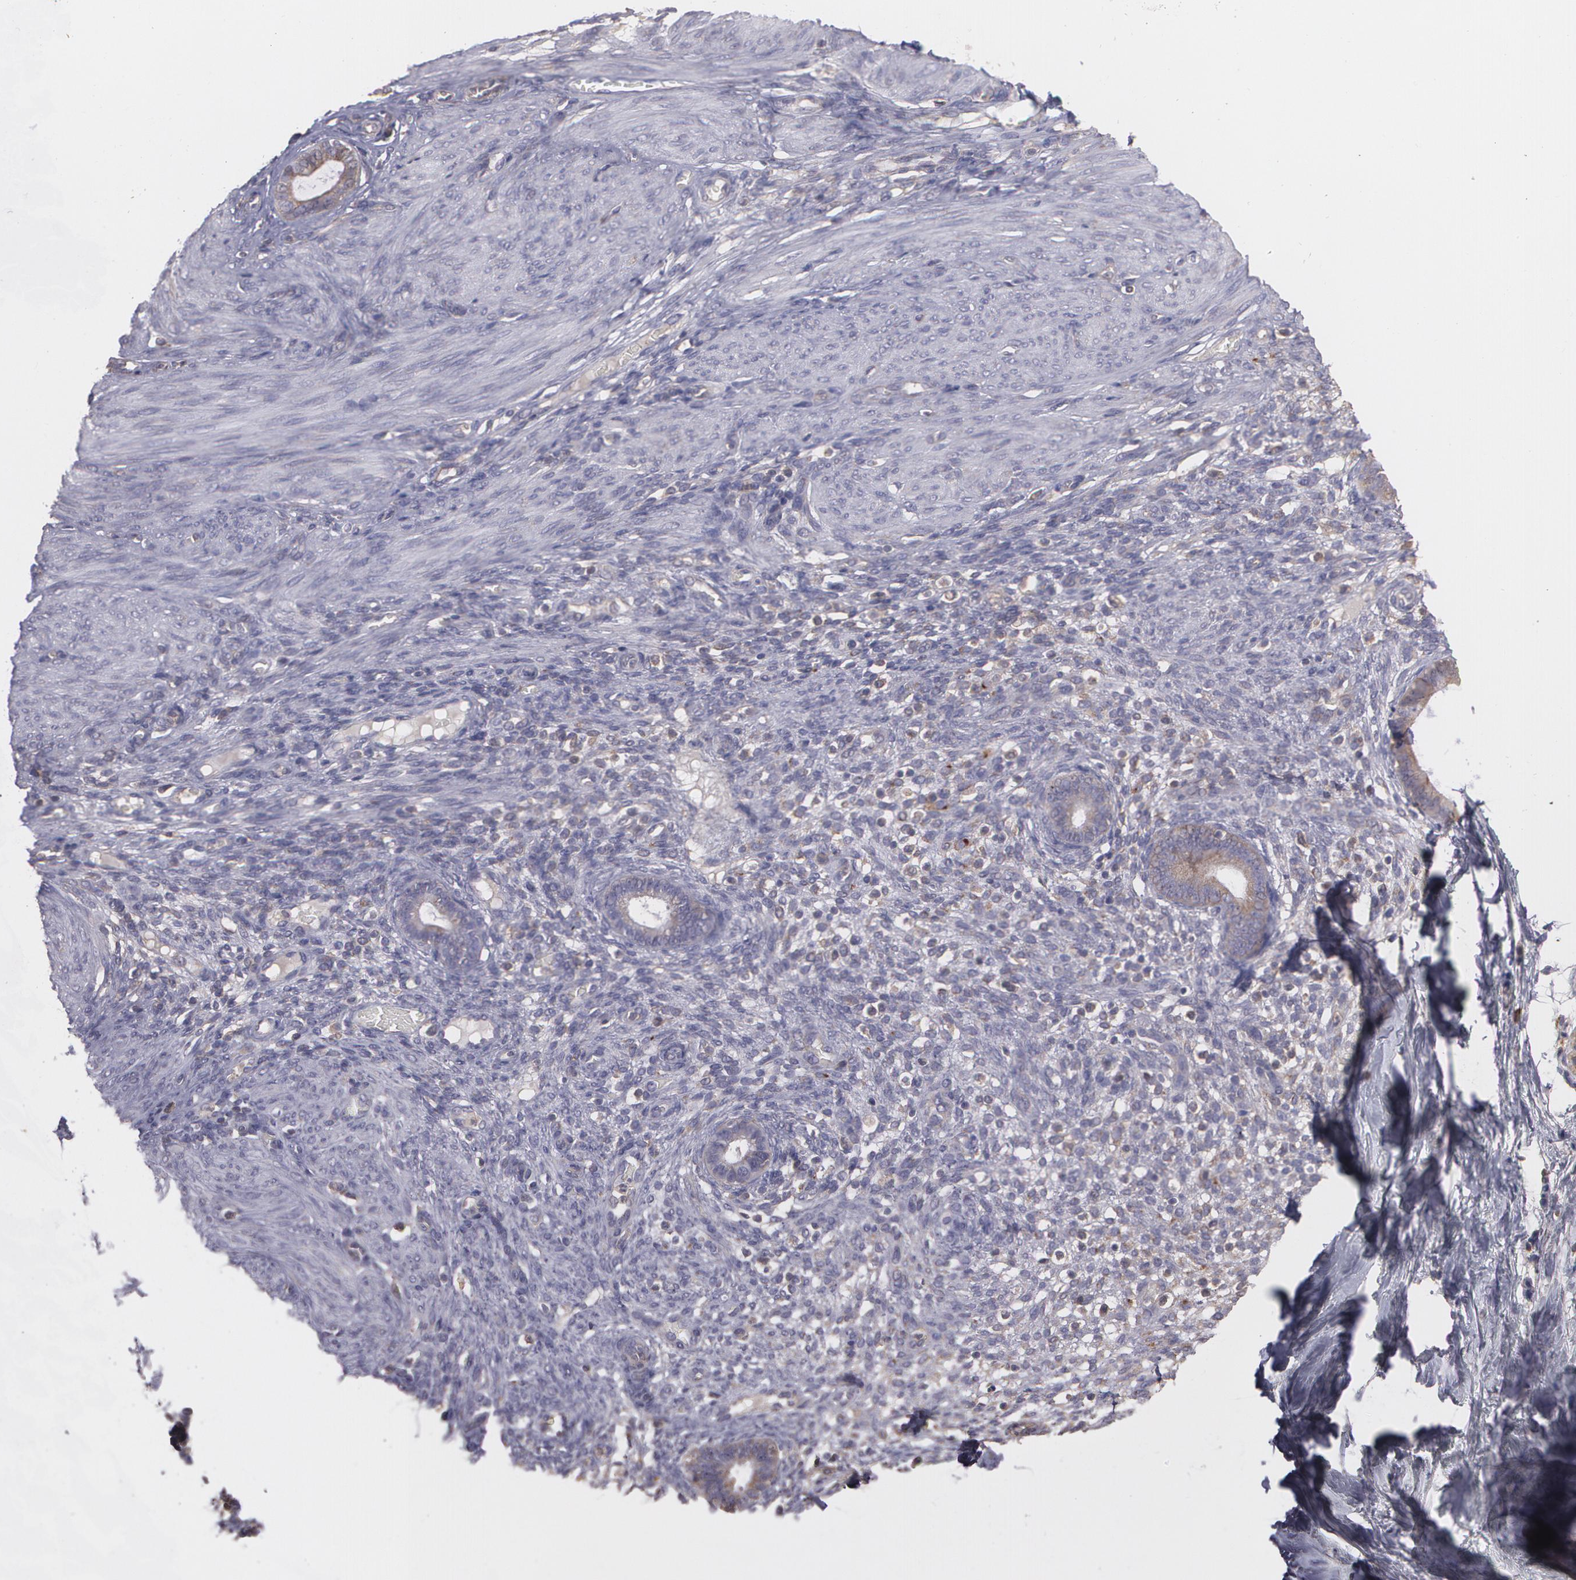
{"staining": {"intensity": "weak", "quantity": "25%-75%", "location": "cytoplasmic/membranous"}, "tissue": "endometrium", "cell_type": "Cells in endometrial stroma", "image_type": "normal", "snomed": [{"axis": "morphology", "description": "Normal tissue, NOS"}, {"axis": "topography", "description": "Endometrium"}], "caption": "Immunohistochemistry of benign endometrium exhibits low levels of weak cytoplasmic/membranous positivity in about 25%-75% of cells in endometrial stroma.", "gene": "ECE1", "patient": {"sex": "female", "age": 72}}